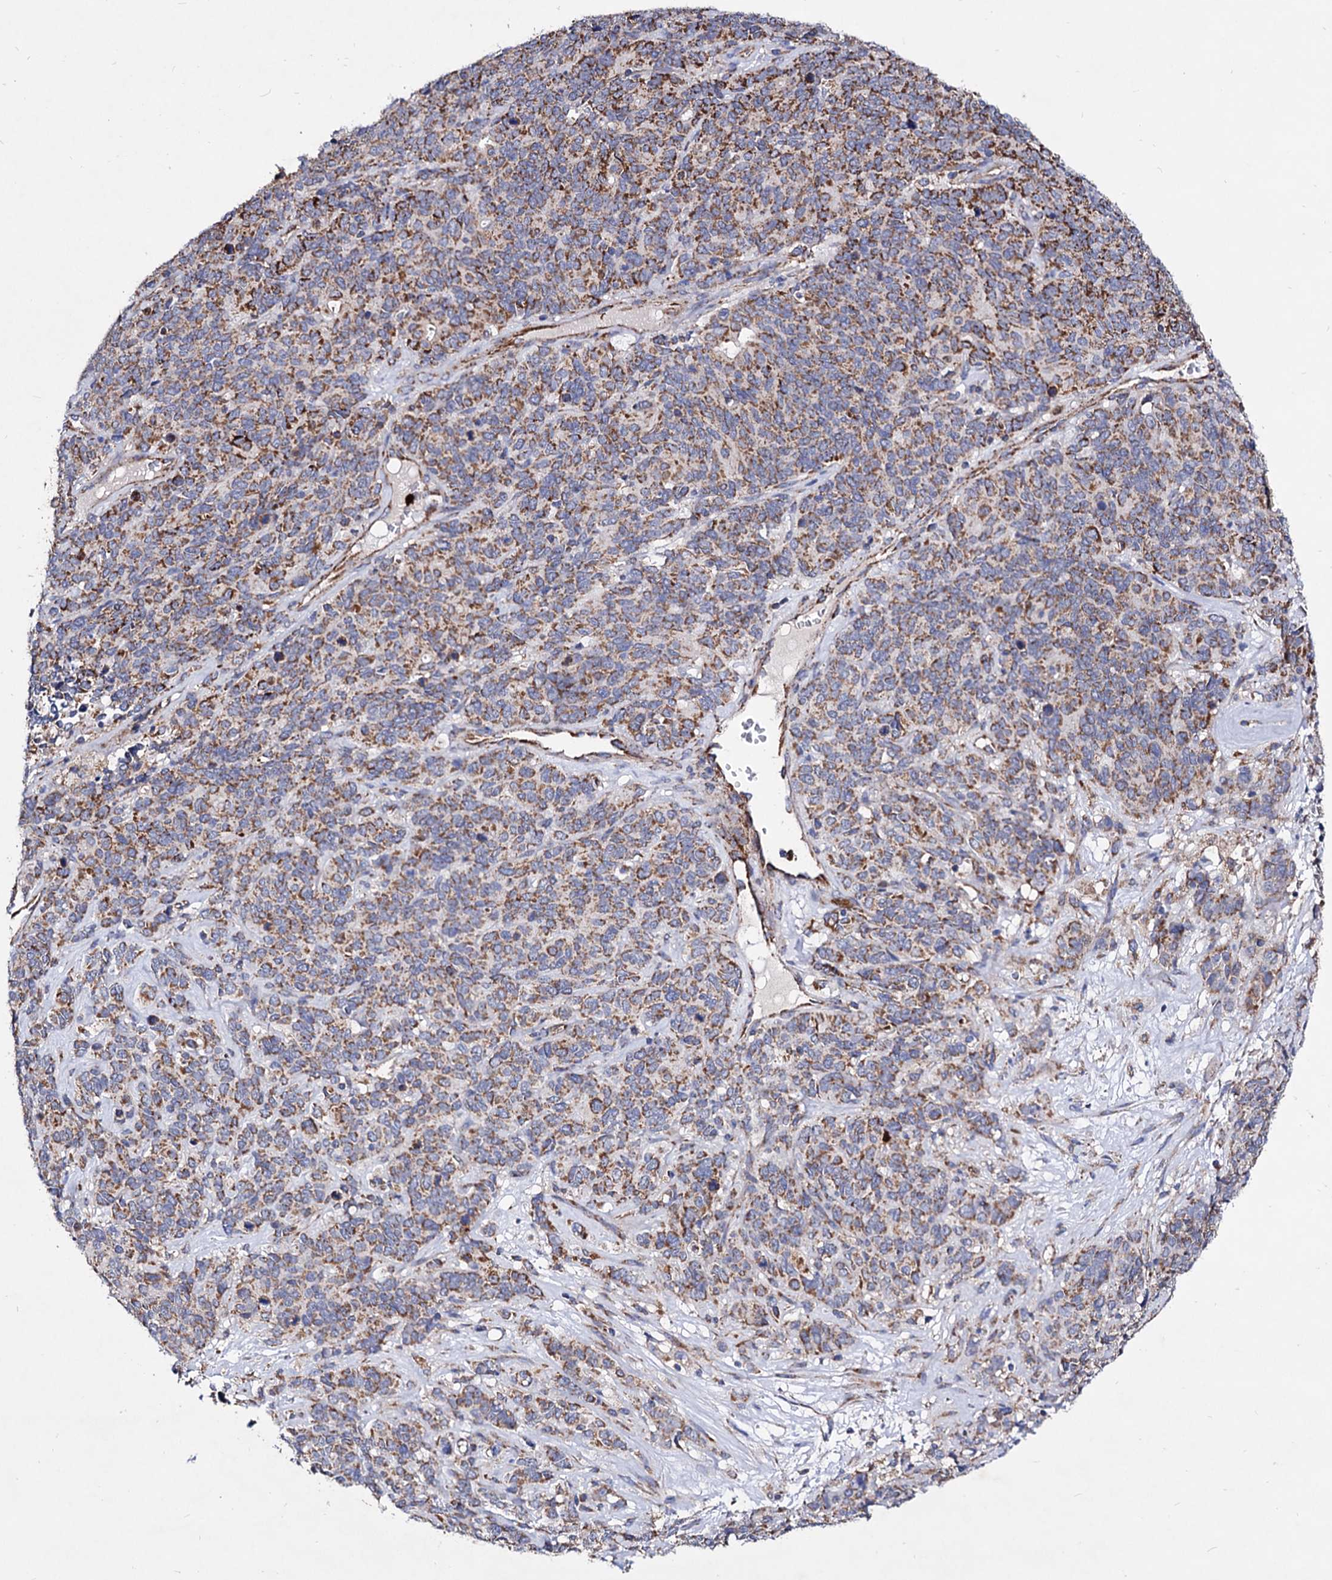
{"staining": {"intensity": "moderate", "quantity": ">75%", "location": "cytoplasmic/membranous"}, "tissue": "cervical cancer", "cell_type": "Tumor cells", "image_type": "cancer", "snomed": [{"axis": "morphology", "description": "Squamous cell carcinoma, NOS"}, {"axis": "topography", "description": "Cervix"}], "caption": "Immunohistochemistry photomicrograph of neoplastic tissue: cervical cancer (squamous cell carcinoma) stained using IHC reveals medium levels of moderate protein expression localized specifically in the cytoplasmic/membranous of tumor cells, appearing as a cytoplasmic/membranous brown color.", "gene": "ACAD9", "patient": {"sex": "female", "age": 60}}